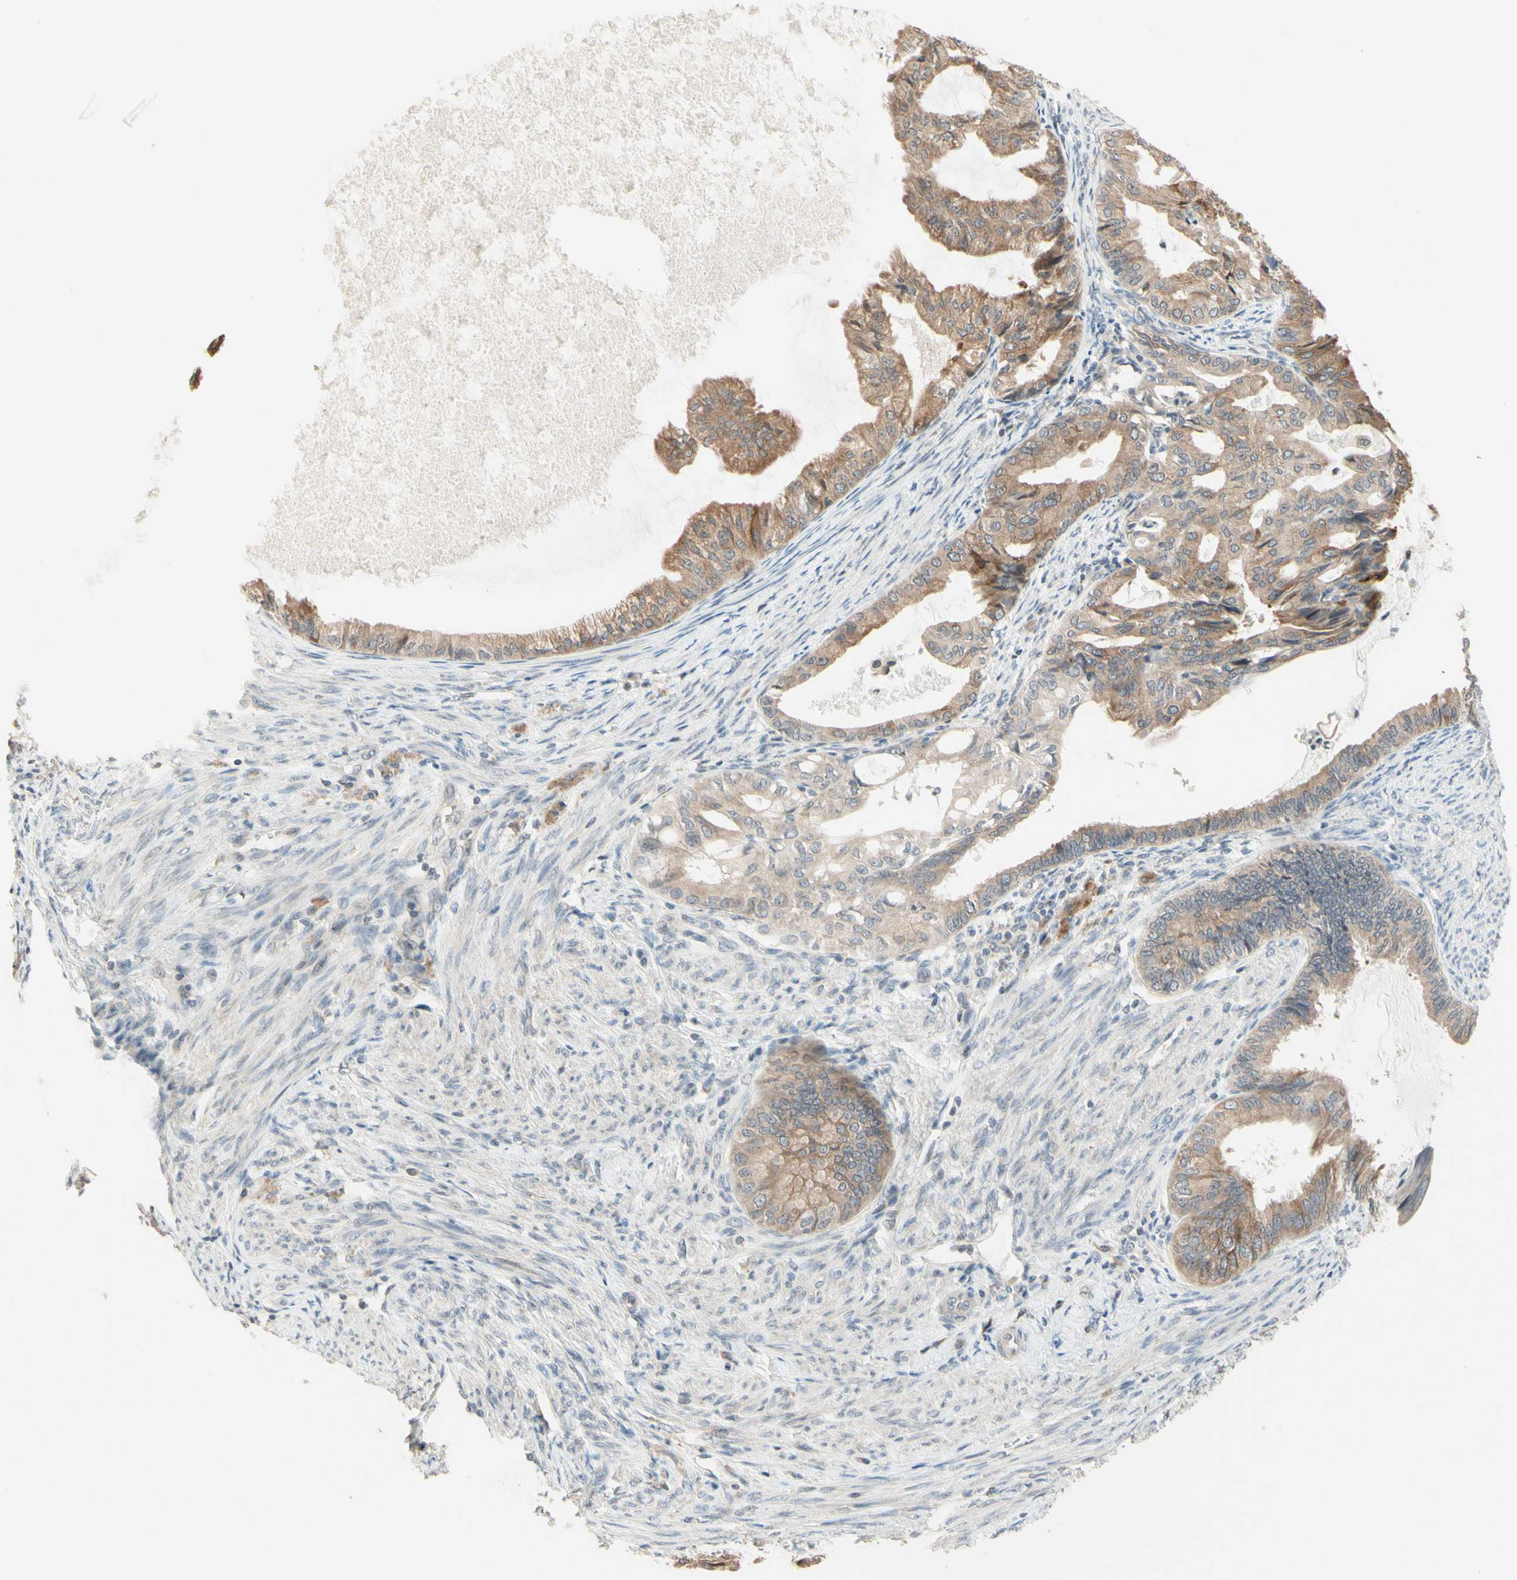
{"staining": {"intensity": "weak", "quantity": ">75%", "location": "cytoplasmic/membranous"}, "tissue": "endometrial cancer", "cell_type": "Tumor cells", "image_type": "cancer", "snomed": [{"axis": "morphology", "description": "Adenocarcinoma, NOS"}, {"axis": "topography", "description": "Endometrium"}], "caption": "Immunohistochemical staining of endometrial adenocarcinoma reveals low levels of weak cytoplasmic/membranous positivity in about >75% of tumor cells. (DAB IHC, brown staining for protein, blue staining for nuclei).", "gene": "ZW10", "patient": {"sex": "female", "age": 86}}